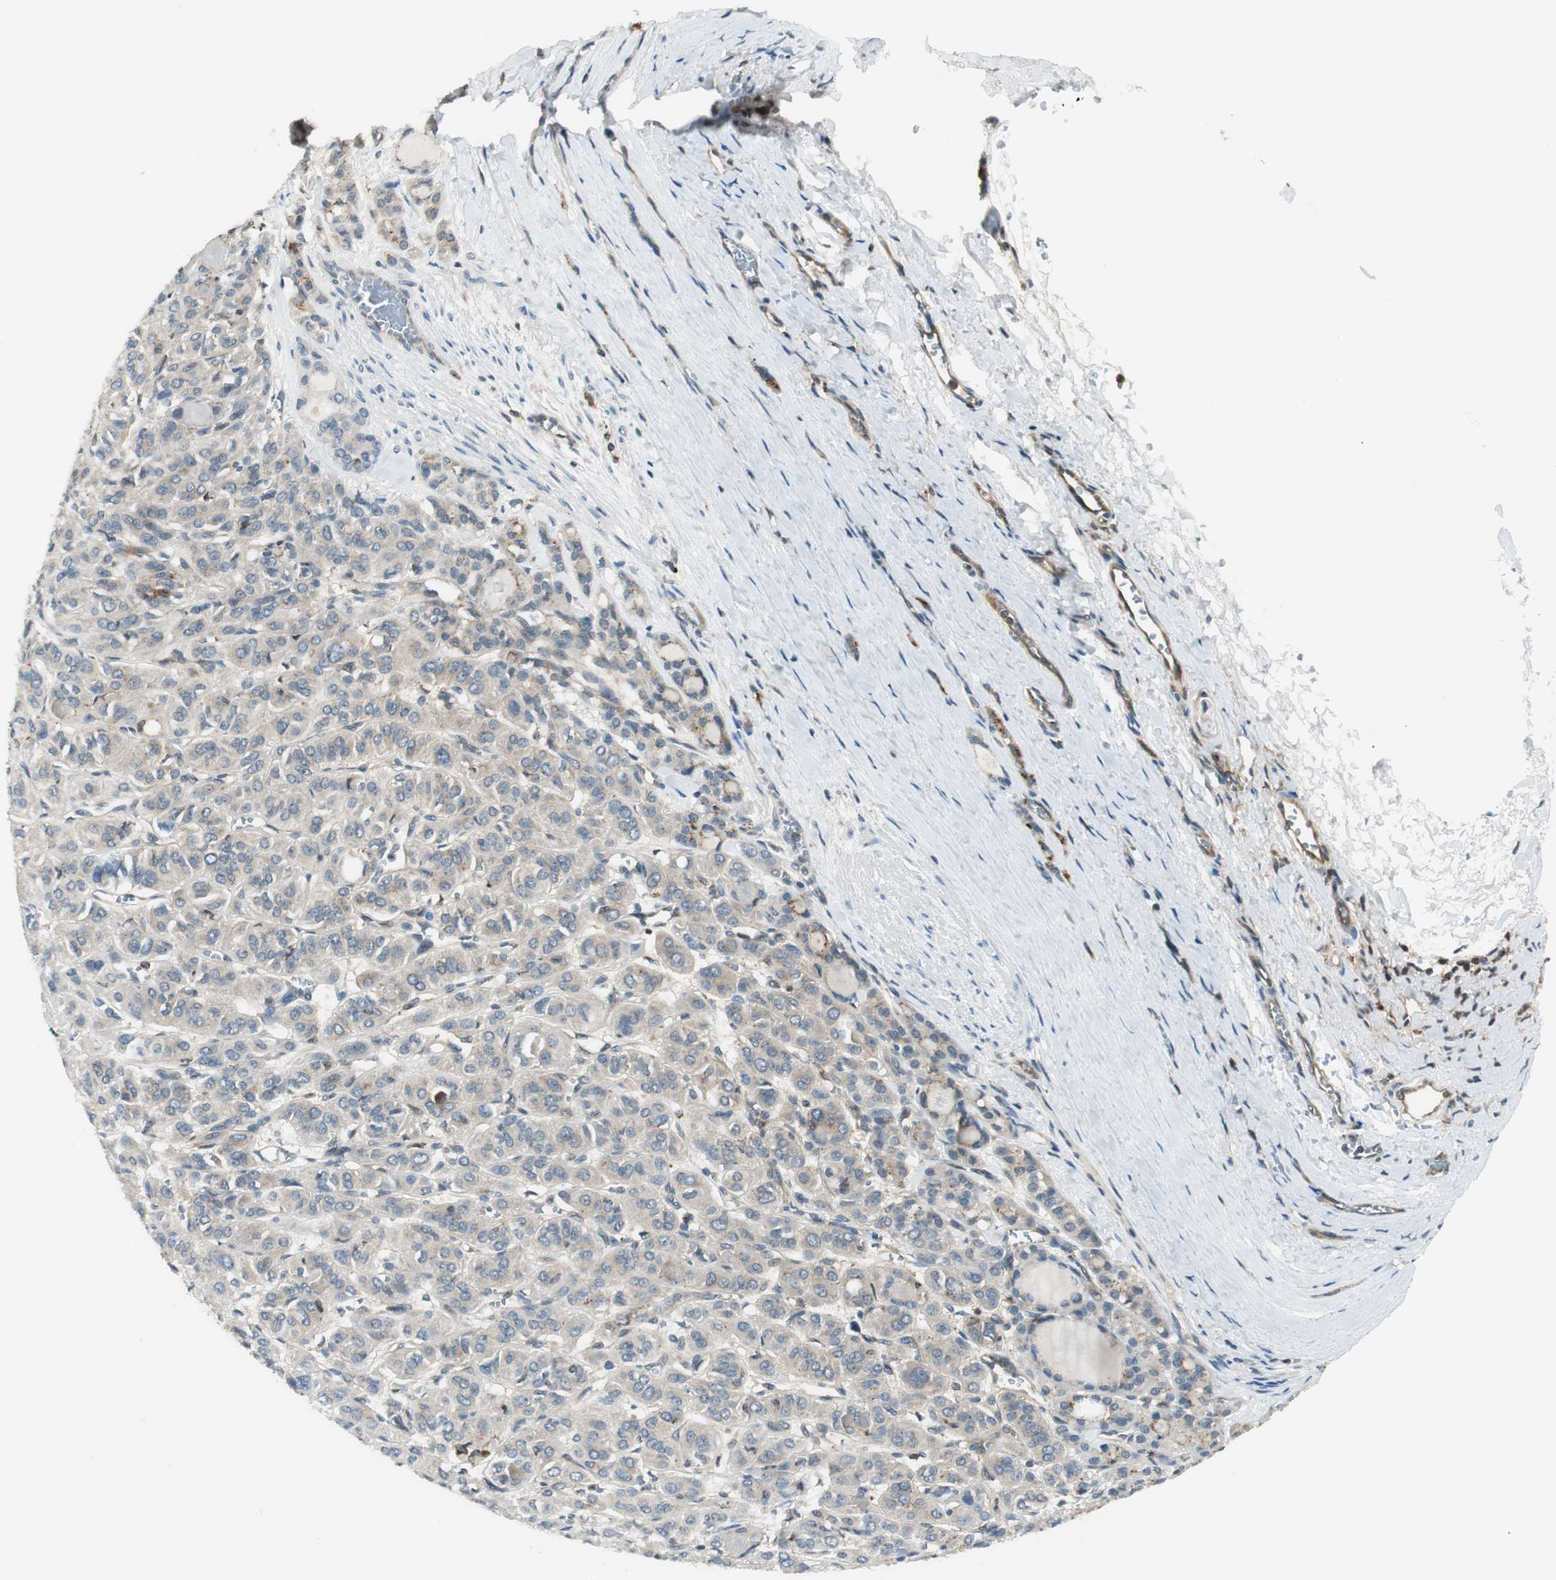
{"staining": {"intensity": "weak", "quantity": "25%-75%", "location": "cytoplasmic/membranous"}, "tissue": "thyroid cancer", "cell_type": "Tumor cells", "image_type": "cancer", "snomed": [{"axis": "morphology", "description": "Follicular adenoma carcinoma, NOS"}, {"axis": "topography", "description": "Thyroid gland"}], "caption": "Human thyroid follicular adenoma carcinoma stained for a protein (brown) demonstrates weak cytoplasmic/membranous positive positivity in approximately 25%-75% of tumor cells.", "gene": "NCK1", "patient": {"sex": "female", "age": 71}}